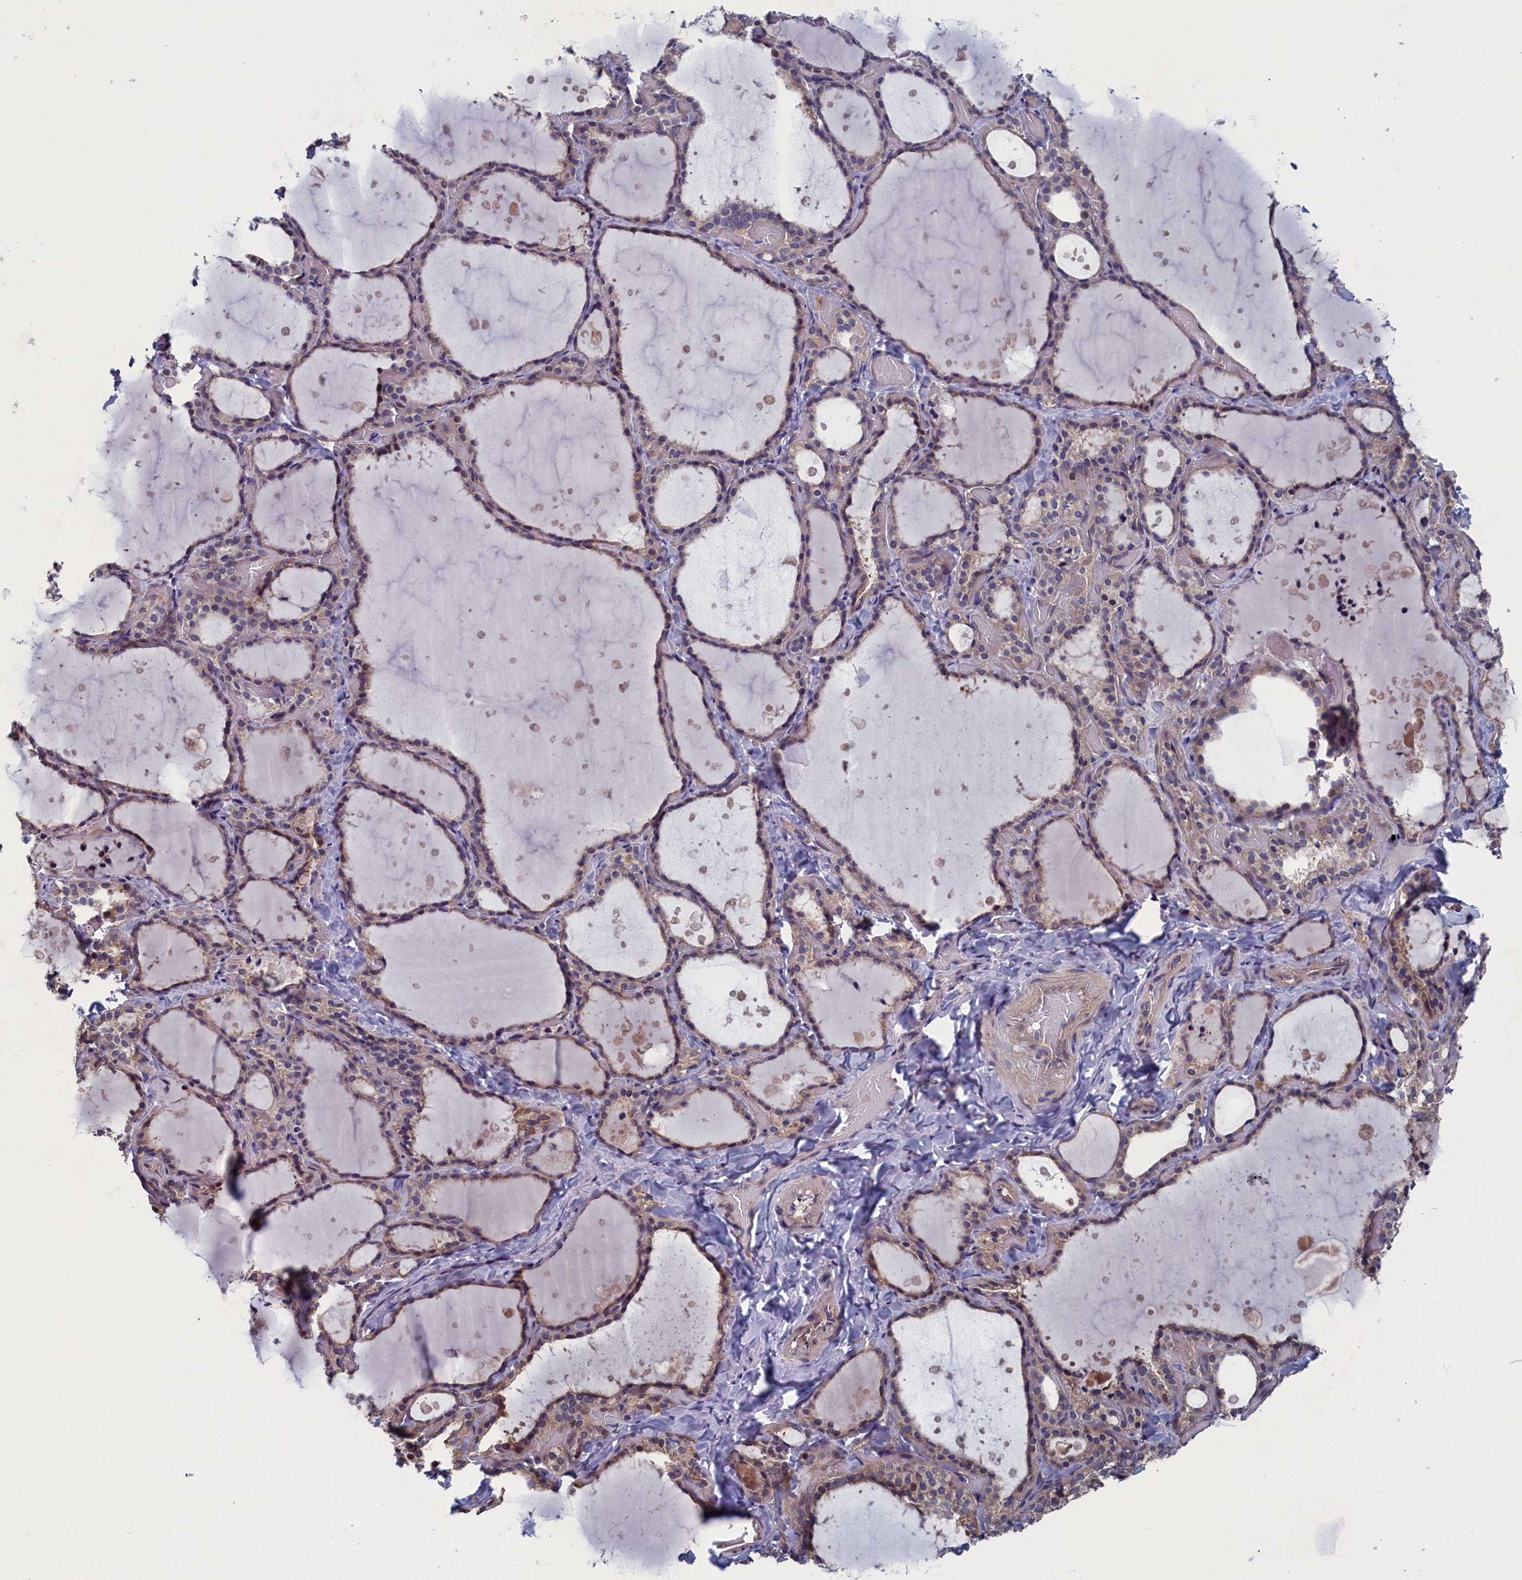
{"staining": {"intensity": "moderate", "quantity": "25%-75%", "location": "cytoplasmic/membranous"}, "tissue": "thyroid gland", "cell_type": "Glandular cells", "image_type": "normal", "snomed": [{"axis": "morphology", "description": "Normal tissue, NOS"}, {"axis": "topography", "description": "Thyroid gland"}], "caption": "Immunohistochemistry of unremarkable thyroid gland demonstrates medium levels of moderate cytoplasmic/membranous staining in about 25%-75% of glandular cells.", "gene": "SPATA13", "patient": {"sex": "female", "age": 44}}